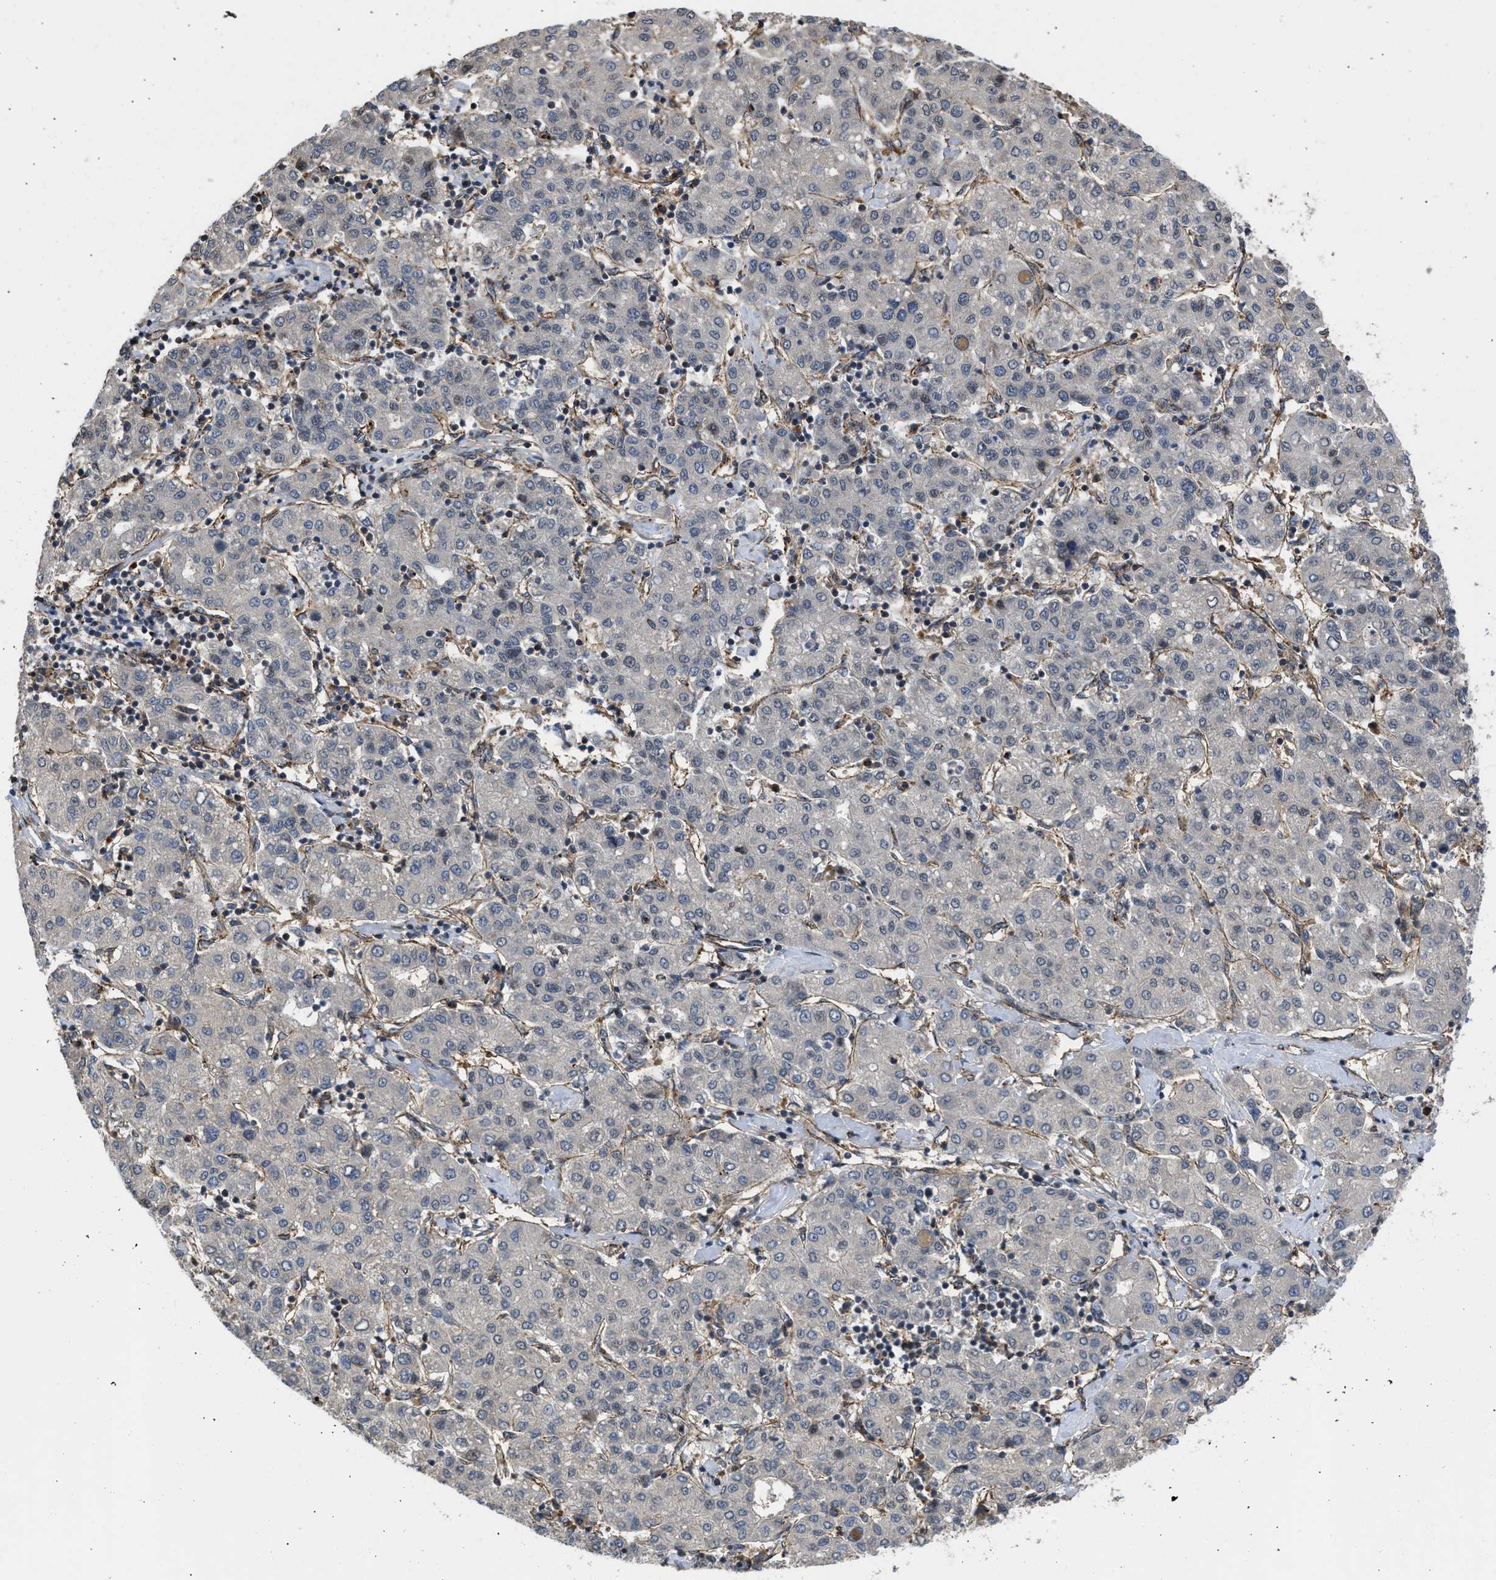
{"staining": {"intensity": "negative", "quantity": "none", "location": "none"}, "tissue": "liver cancer", "cell_type": "Tumor cells", "image_type": "cancer", "snomed": [{"axis": "morphology", "description": "Carcinoma, Hepatocellular, NOS"}, {"axis": "topography", "description": "Liver"}], "caption": "A high-resolution image shows IHC staining of liver cancer, which shows no significant expression in tumor cells.", "gene": "GPATCH2L", "patient": {"sex": "male", "age": 65}}